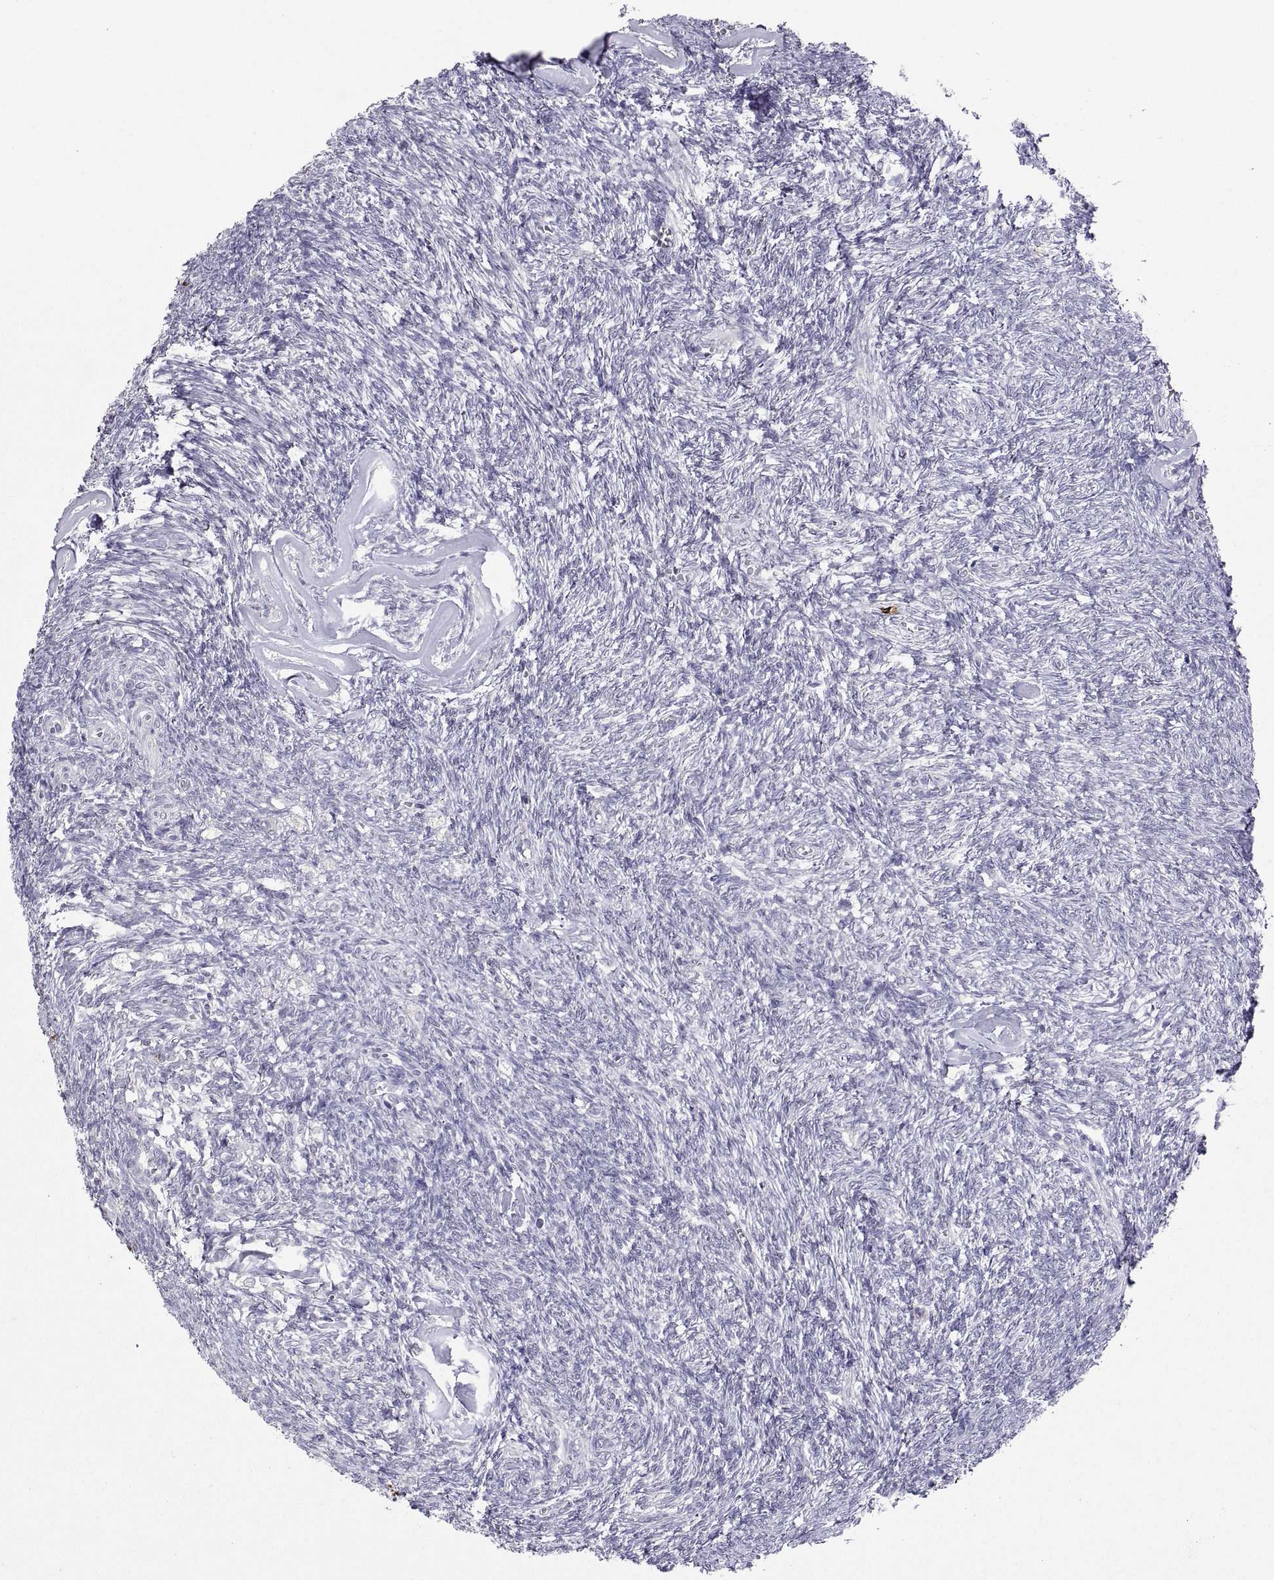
{"staining": {"intensity": "negative", "quantity": "none", "location": "none"}, "tissue": "ovary", "cell_type": "Follicle cells", "image_type": "normal", "snomed": [{"axis": "morphology", "description": "Normal tissue, NOS"}, {"axis": "topography", "description": "Ovary"}], "caption": "High power microscopy photomicrograph of an IHC image of normal ovary, revealing no significant expression in follicle cells. (Brightfield microscopy of DAB immunohistochemistry at high magnification).", "gene": "MS4A1", "patient": {"sex": "female", "age": 43}}